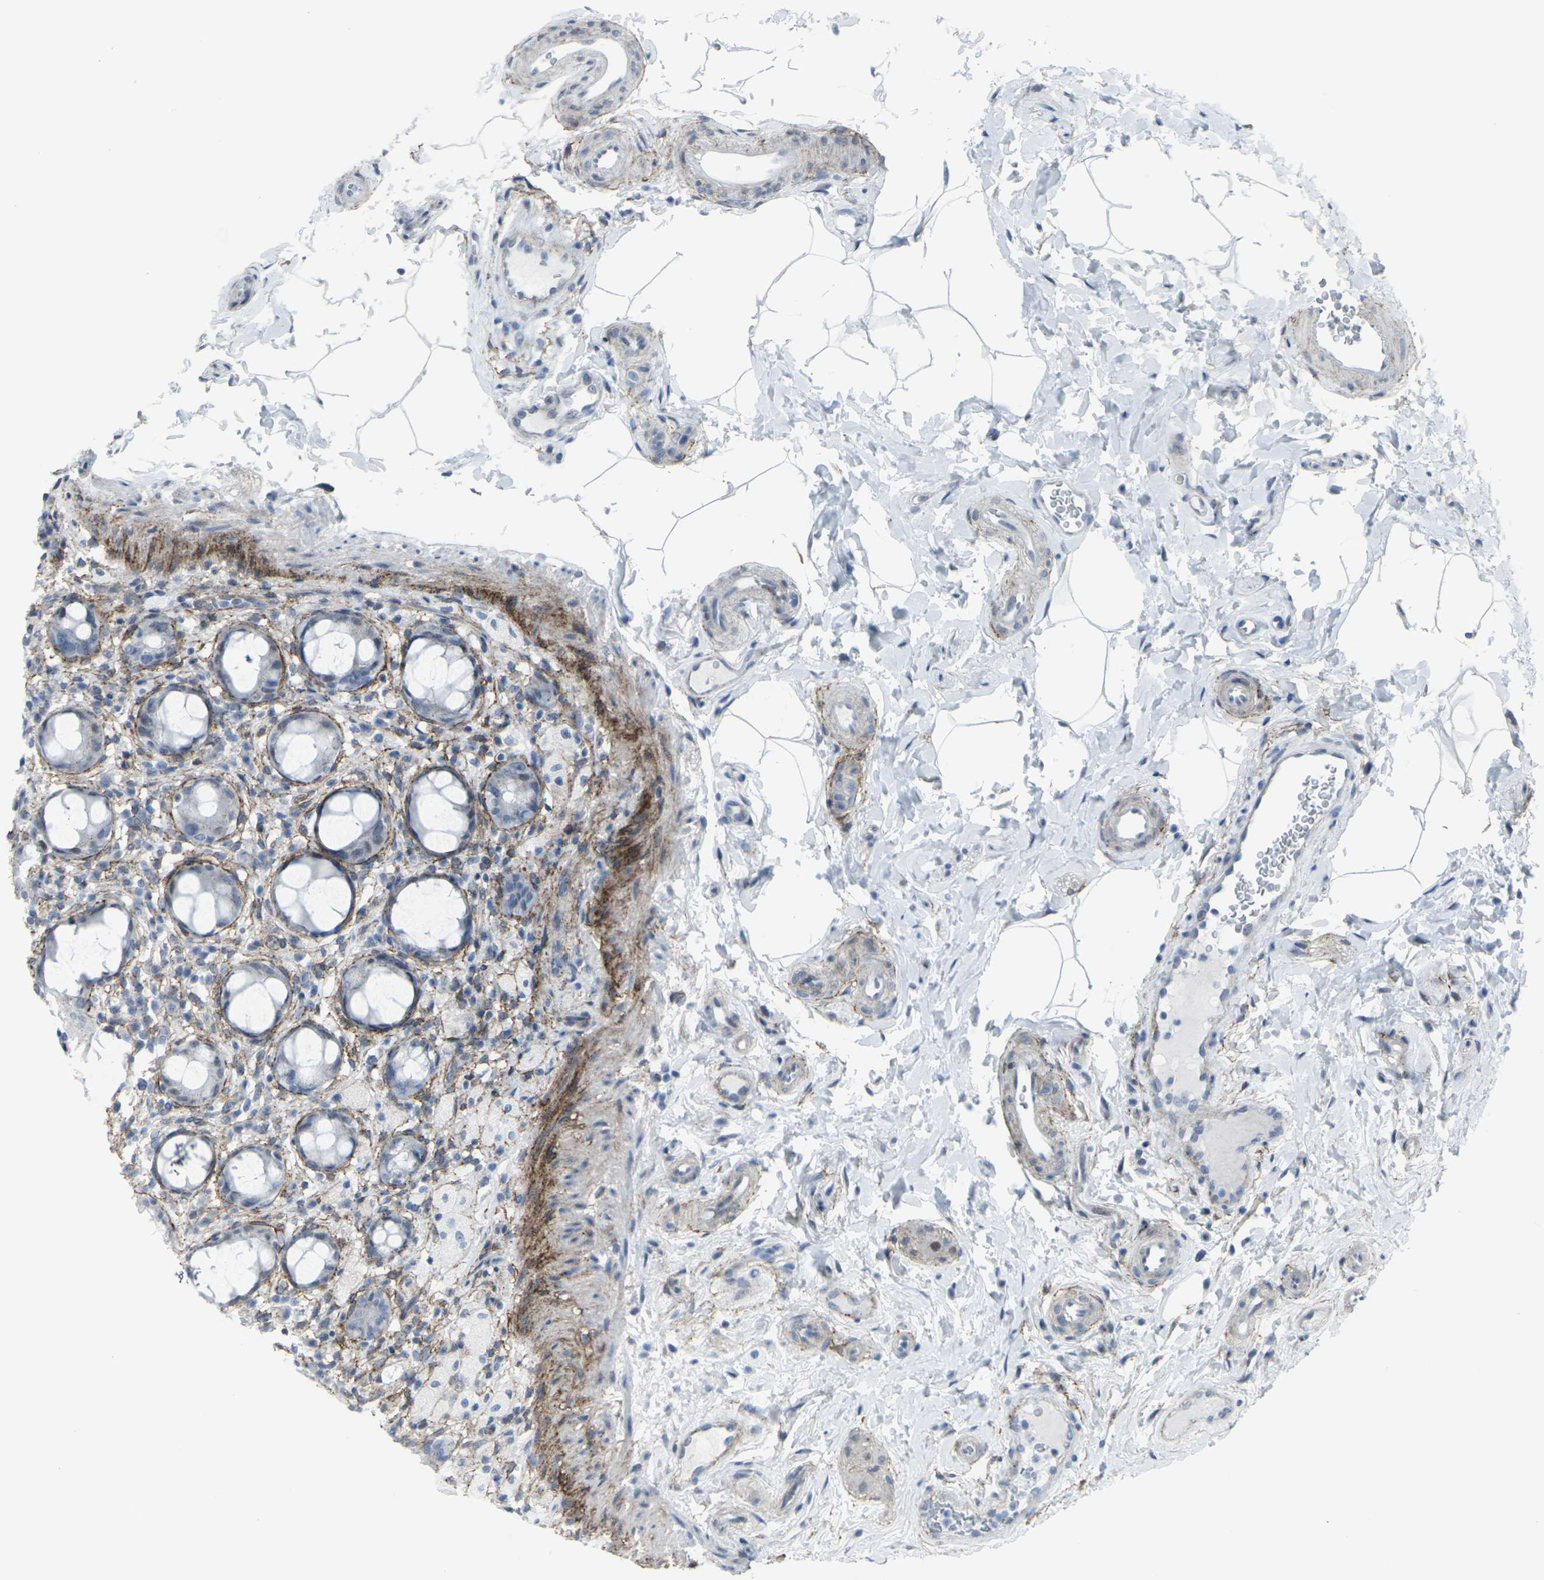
{"staining": {"intensity": "negative", "quantity": "none", "location": "none"}, "tissue": "rectum", "cell_type": "Glandular cells", "image_type": "normal", "snomed": [{"axis": "morphology", "description": "Normal tissue, NOS"}, {"axis": "topography", "description": "Rectum"}], "caption": "The immunohistochemistry (IHC) histopathology image has no significant staining in glandular cells of rectum.", "gene": "CDH11", "patient": {"sex": "male", "age": 44}}